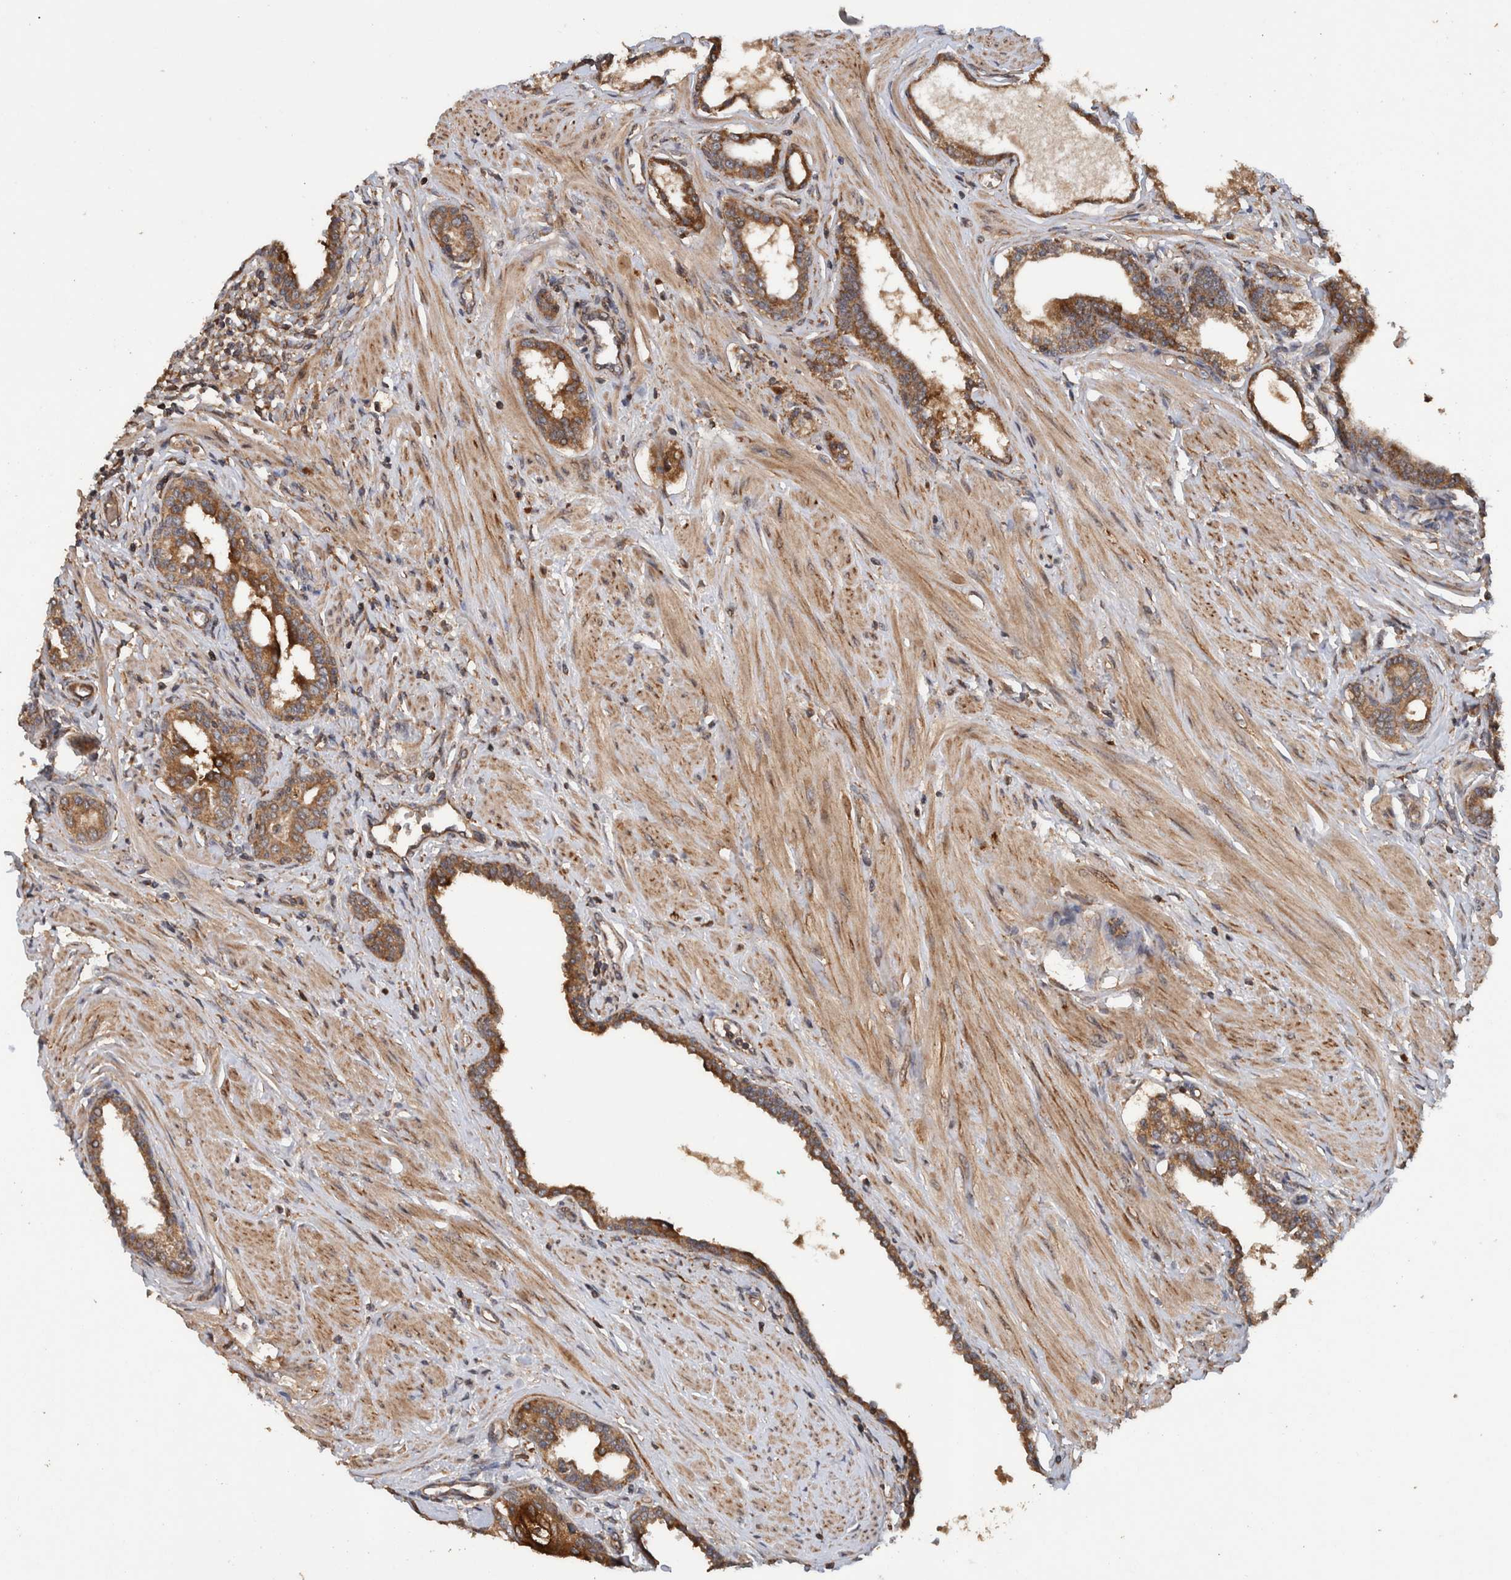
{"staining": {"intensity": "moderate", "quantity": ">75%", "location": "cytoplasmic/membranous"}, "tissue": "prostate cancer", "cell_type": "Tumor cells", "image_type": "cancer", "snomed": [{"axis": "morphology", "description": "Adenocarcinoma, High grade"}, {"axis": "topography", "description": "Prostate"}], "caption": "IHC of prostate cancer exhibits medium levels of moderate cytoplasmic/membranous positivity in approximately >75% of tumor cells.", "gene": "TRIM16", "patient": {"sex": "male", "age": 52}}